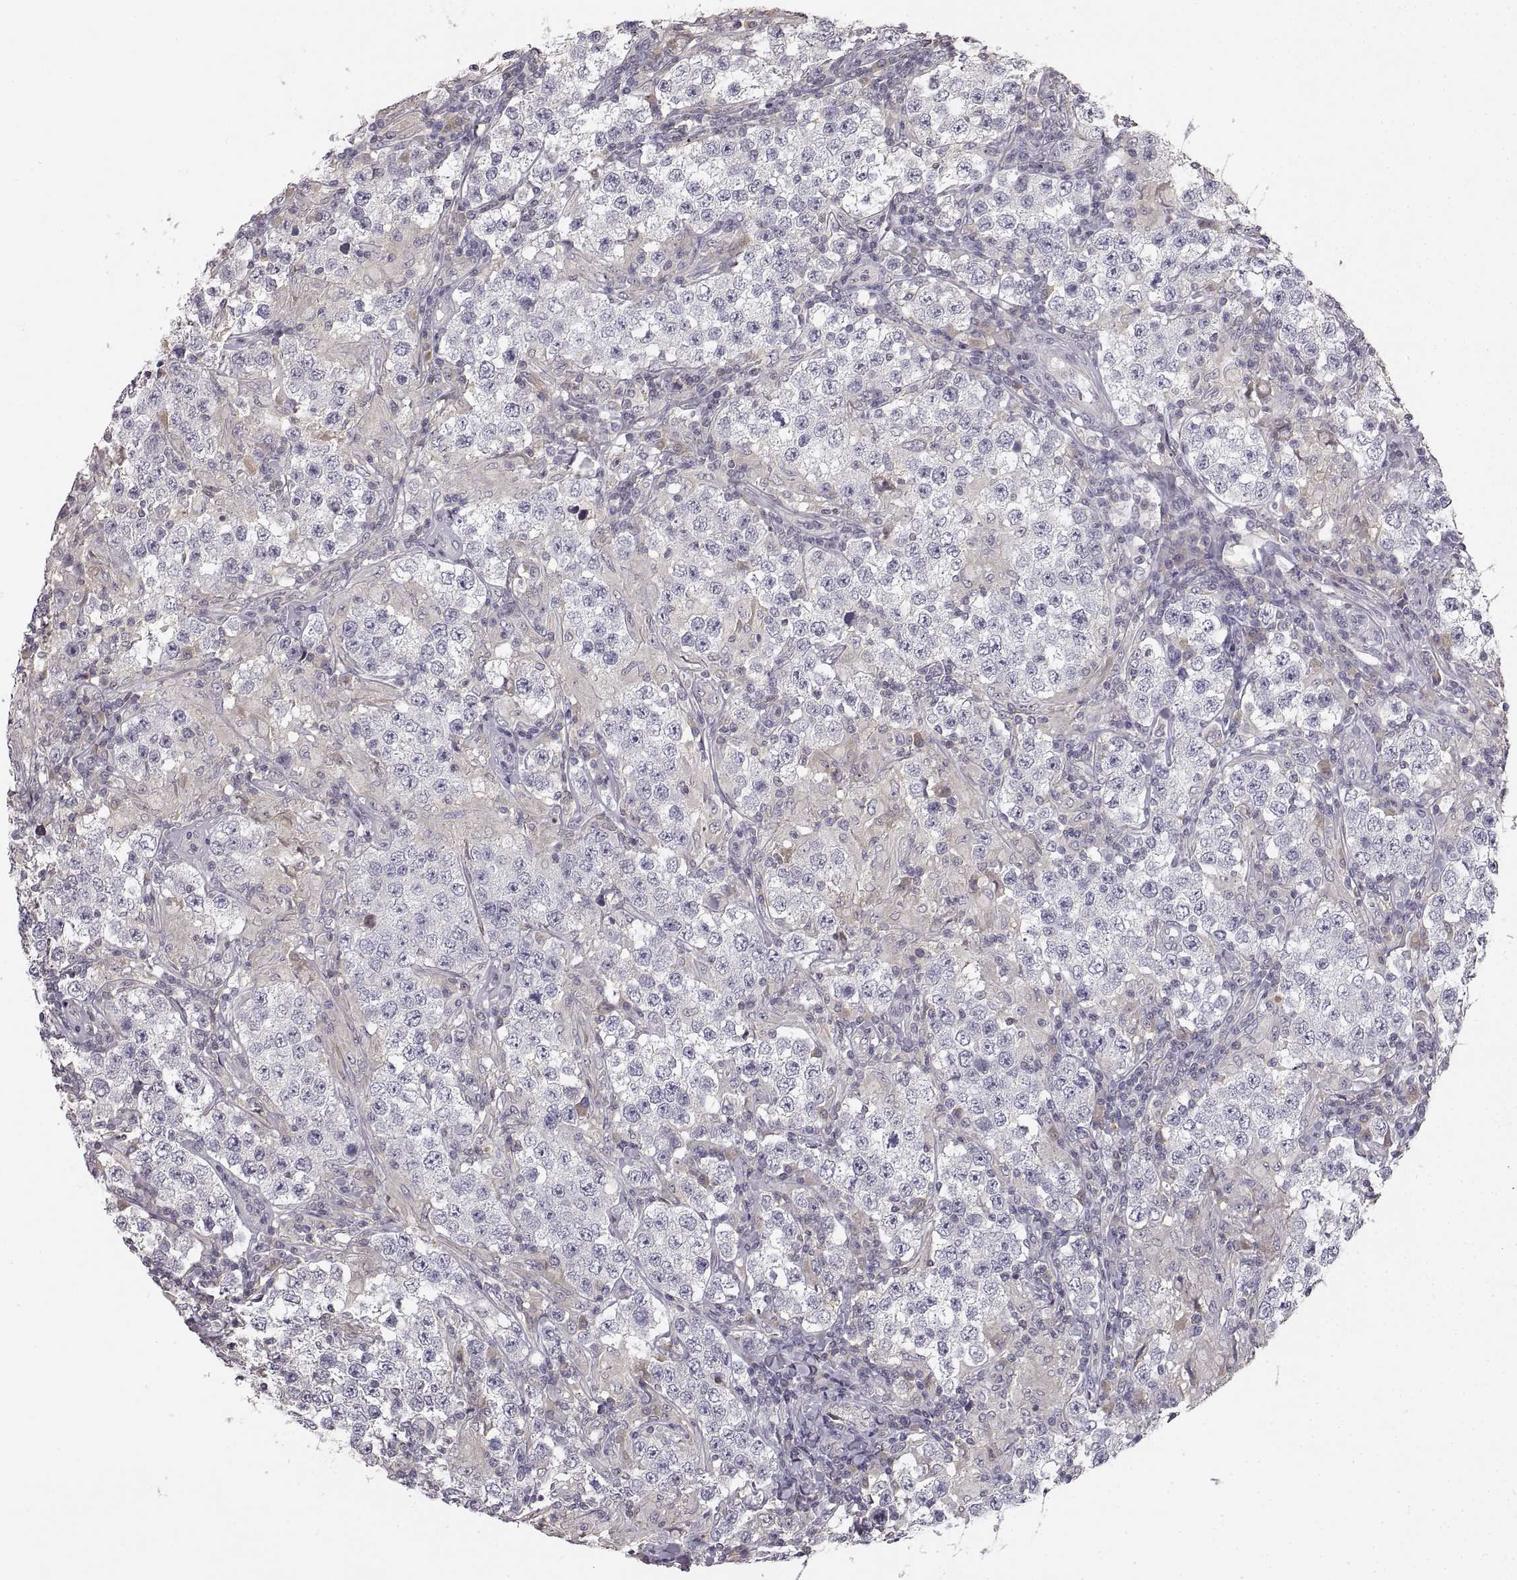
{"staining": {"intensity": "negative", "quantity": "none", "location": "none"}, "tissue": "testis cancer", "cell_type": "Tumor cells", "image_type": "cancer", "snomed": [{"axis": "morphology", "description": "Seminoma, NOS"}, {"axis": "morphology", "description": "Carcinoma, Embryonal, NOS"}, {"axis": "topography", "description": "Testis"}], "caption": "Immunohistochemistry (IHC) of testis cancer (embryonal carcinoma) demonstrates no expression in tumor cells.", "gene": "RUNDC3A", "patient": {"sex": "male", "age": 41}}